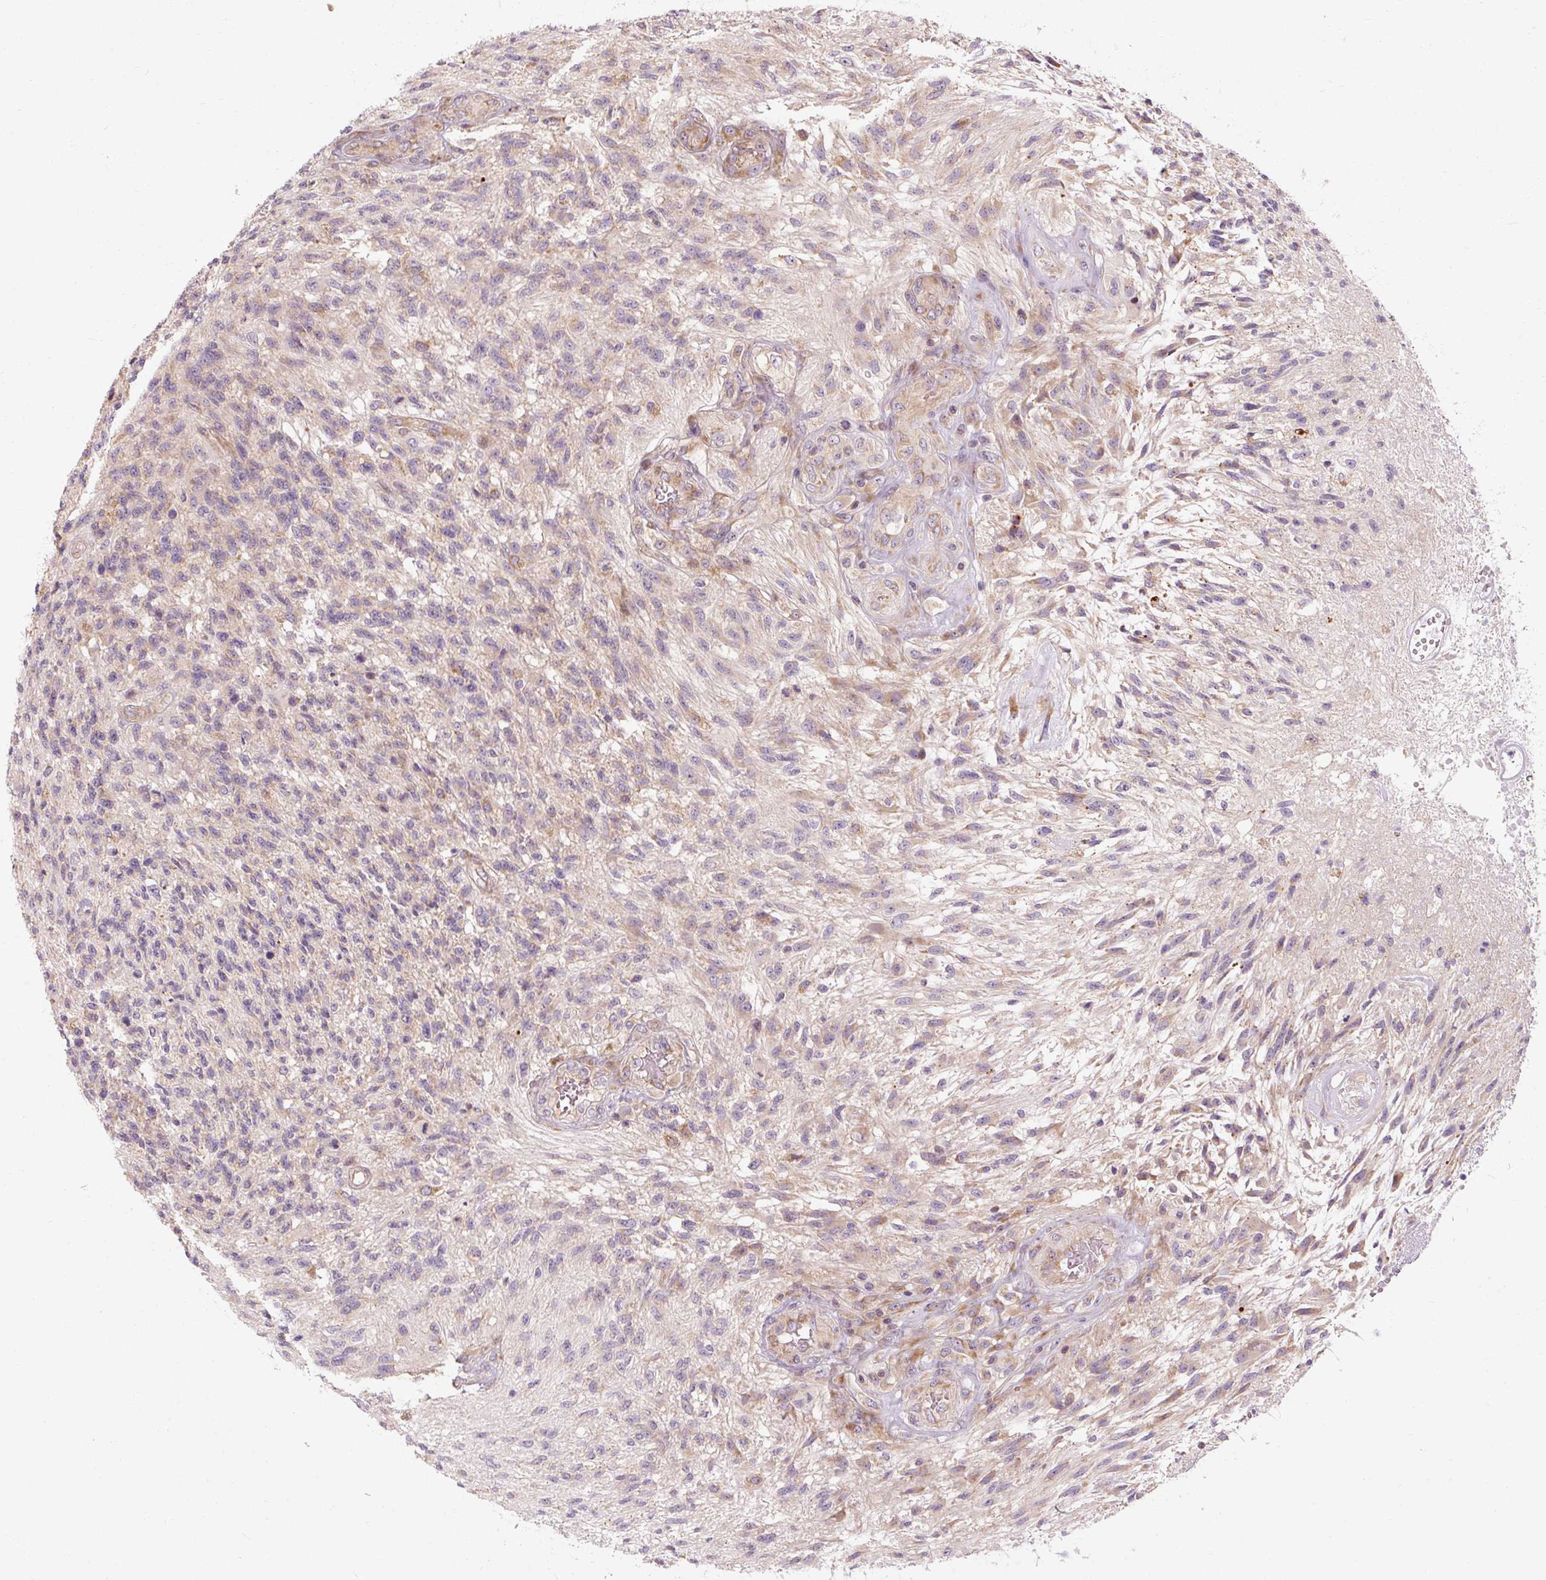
{"staining": {"intensity": "weak", "quantity": "25%-75%", "location": "cytoplasmic/membranous"}, "tissue": "glioma", "cell_type": "Tumor cells", "image_type": "cancer", "snomed": [{"axis": "morphology", "description": "Glioma, malignant, High grade"}, {"axis": "topography", "description": "Brain"}], "caption": "Immunohistochemistry (DAB (3,3'-diaminobenzidine)) staining of human malignant glioma (high-grade) demonstrates weak cytoplasmic/membranous protein staining in about 25%-75% of tumor cells. The staining was performed using DAB, with brown indicating positive protein expression. Nuclei are stained blue with hematoxylin.", "gene": "PRSS48", "patient": {"sex": "male", "age": 56}}